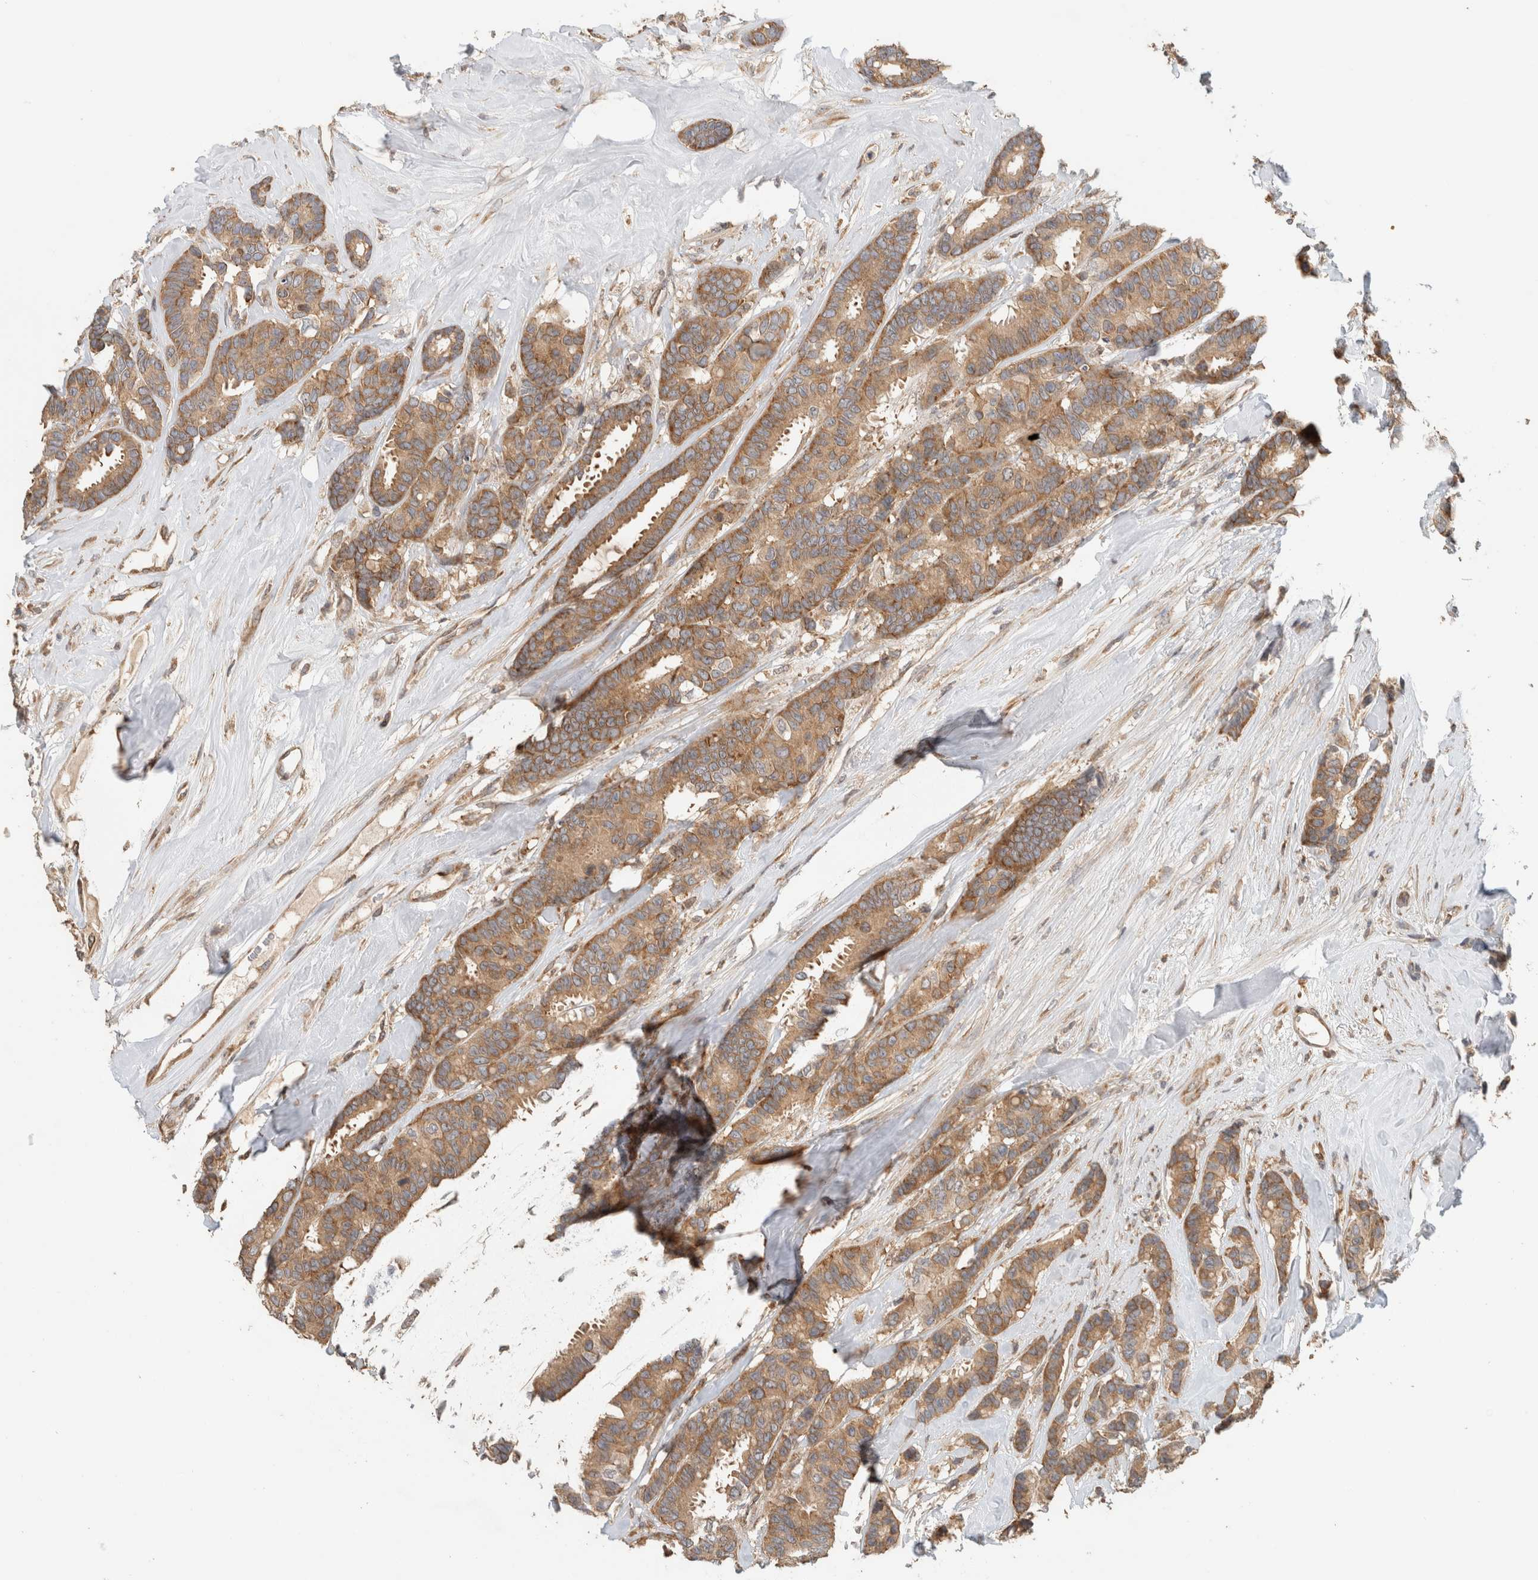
{"staining": {"intensity": "moderate", "quantity": ">75%", "location": "cytoplasmic/membranous"}, "tissue": "breast cancer", "cell_type": "Tumor cells", "image_type": "cancer", "snomed": [{"axis": "morphology", "description": "Duct carcinoma"}, {"axis": "topography", "description": "Breast"}], "caption": "DAB (3,3'-diaminobenzidine) immunohistochemical staining of human intraductal carcinoma (breast) displays moderate cytoplasmic/membranous protein positivity in approximately >75% of tumor cells.", "gene": "PUM1", "patient": {"sex": "female", "age": 87}}